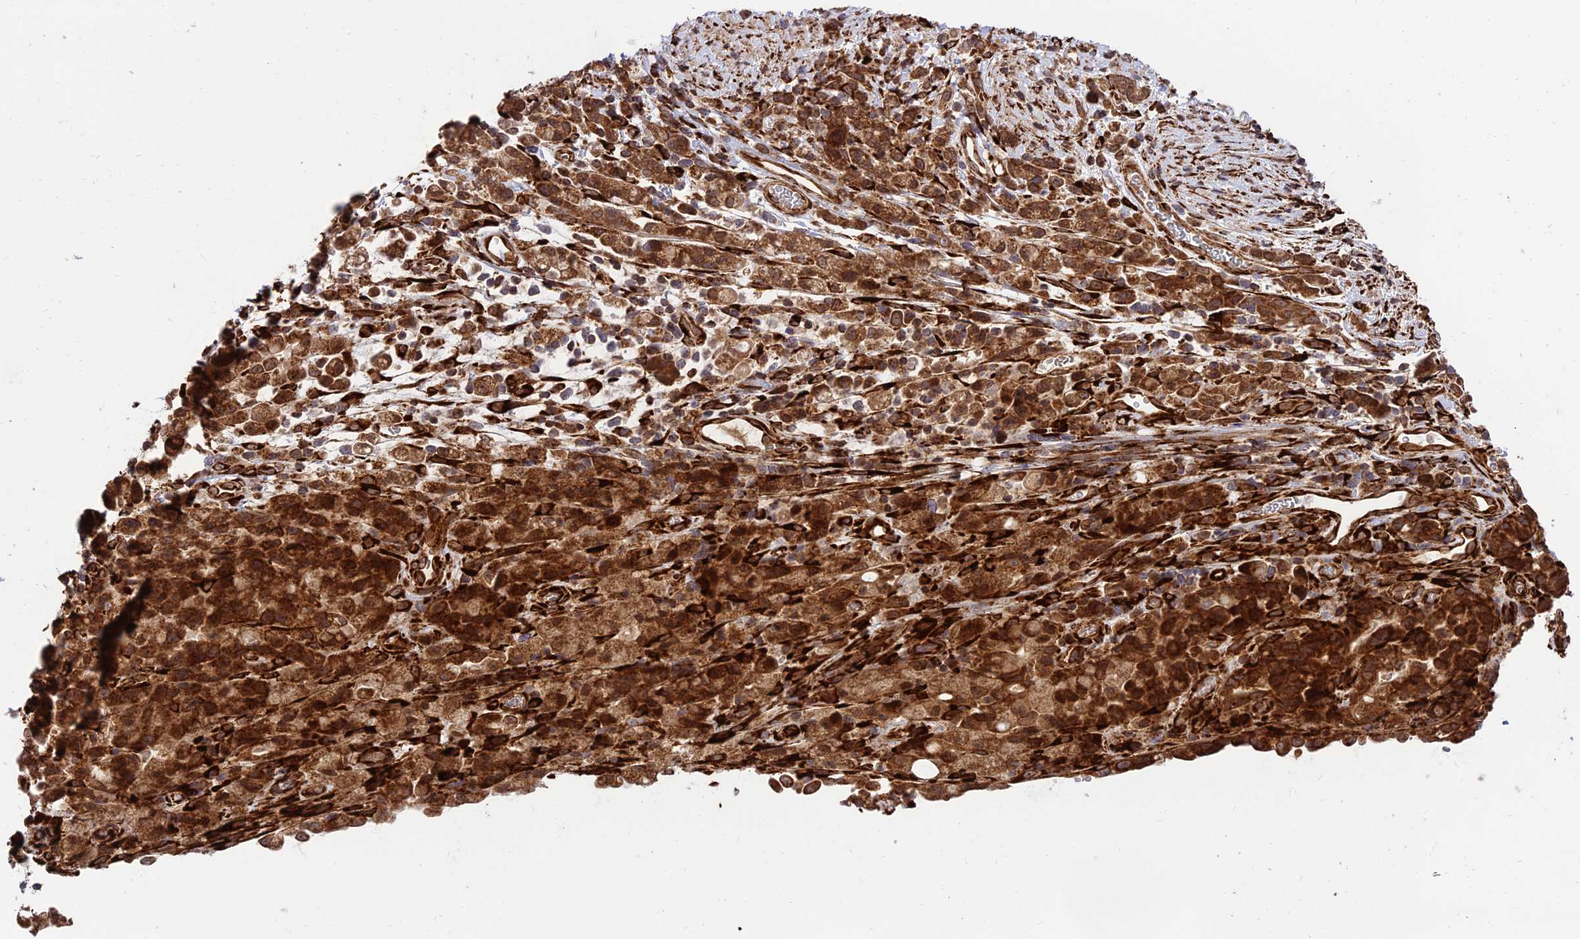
{"staining": {"intensity": "strong", "quantity": ">75%", "location": "cytoplasmic/membranous"}, "tissue": "stomach cancer", "cell_type": "Tumor cells", "image_type": "cancer", "snomed": [{"axis": "morphology", "description": "Adenocarcinoma, NOS"}, {"axis": "topography", "description": "Stomach"}], "caption": "The histopathology image reveals immunohistochemical staining of adenocarcinoma (stomach). There is strong cytoplasmic/membranous positivity is identified in approximately >75% of tumor cells.", "gene": "CRTAP", "patient": {"sex": "female", "age": 60}}